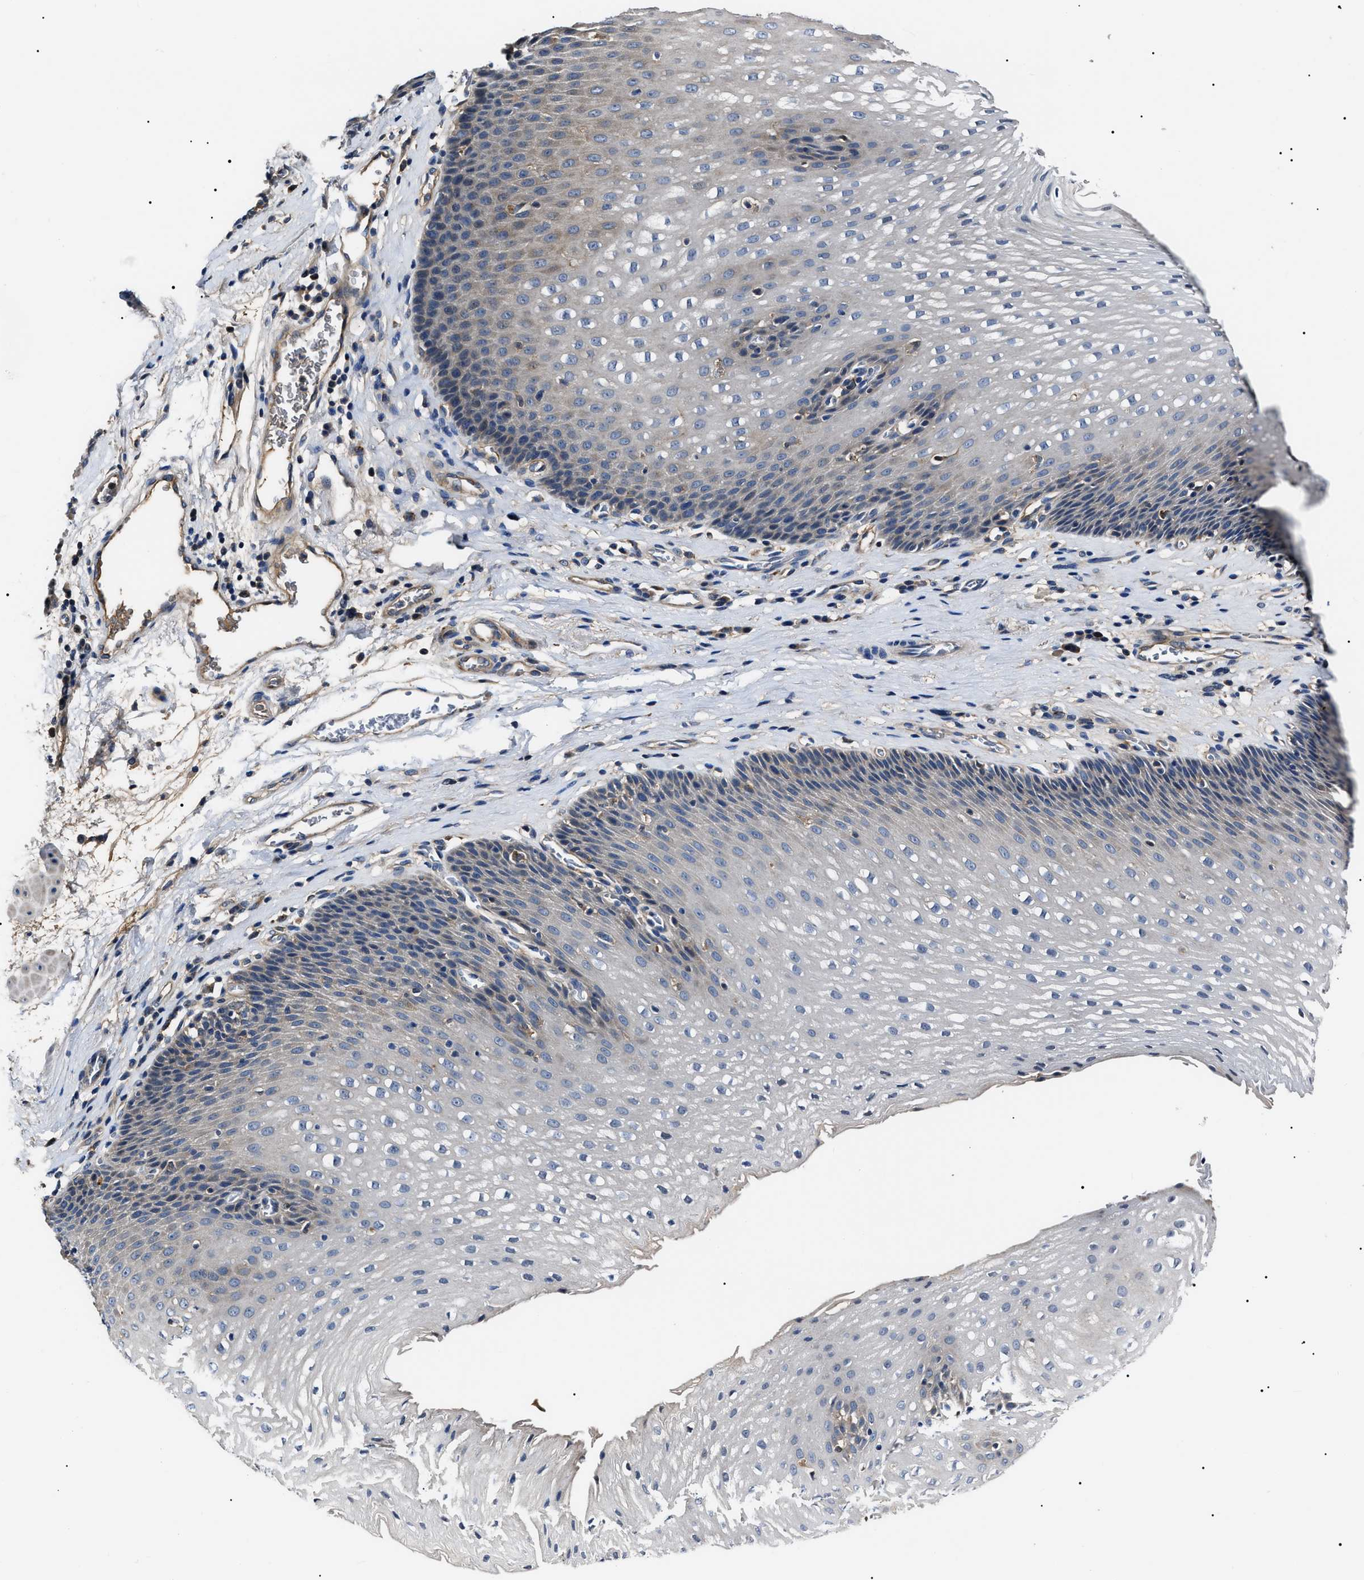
{"staining": {"intensity": "negative", "quantity": "none", "location": "none"}, "tissue": "esophagus", "cell_type": "Squamous epithelial cells", "image_type": "normal", "snomed": [{"axis": "morphology", "description": "Normal tissue, NOS"}, {"axis": "topography", "description": "Esophagus"}], "caption": "The image demonstrates no staining of squamous epithelial cells in benign esophagus.", "gene": "IFT81", "patient": {"sex": "male", "age": 48}}